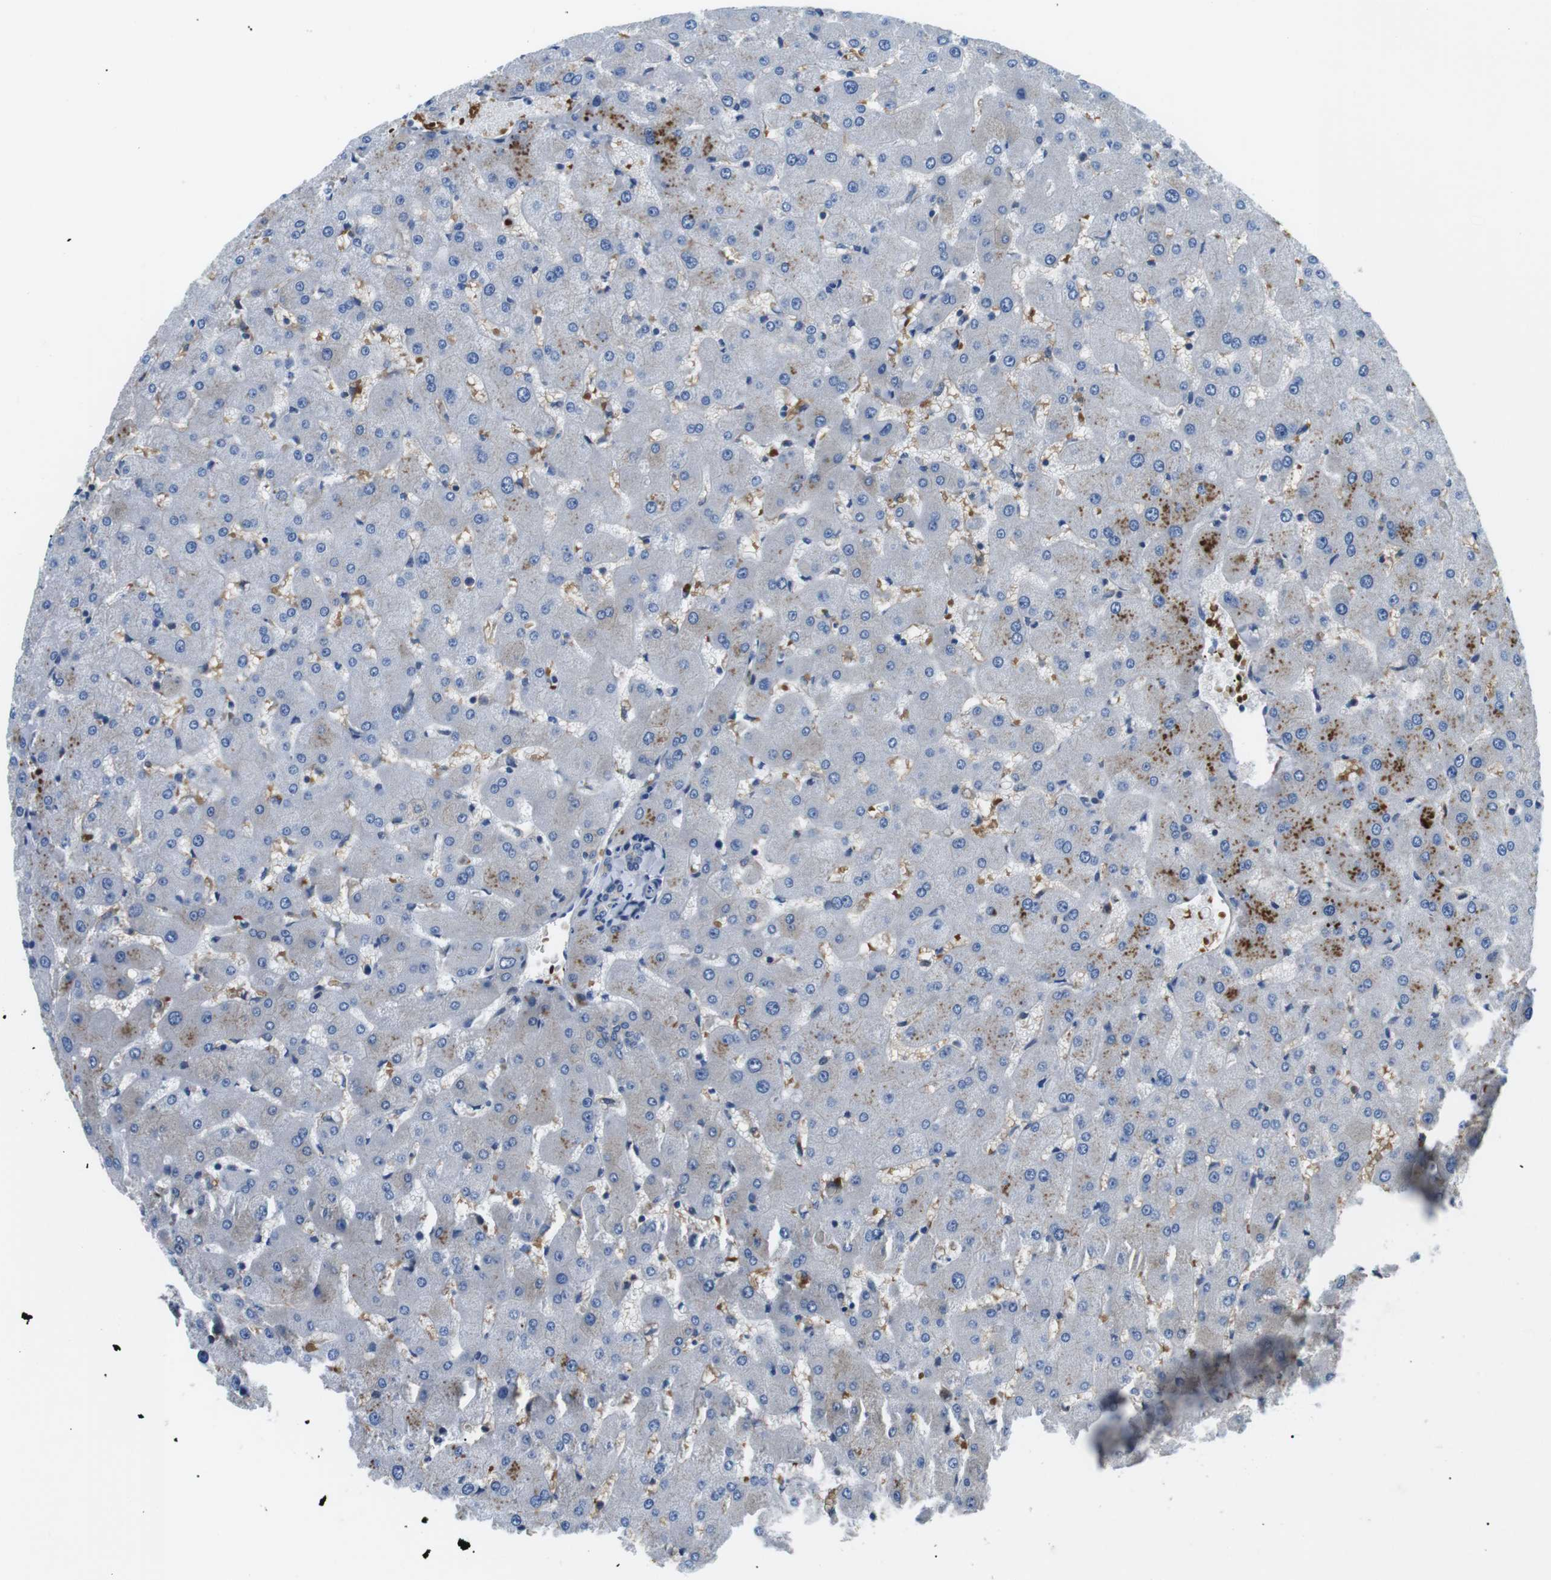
{"staining": {"intensity": "negative", "quantity": "none", "location": "none"}, "tissue": "liver", "cell_type": "Cholangiocytes", "image_type": "normal", "snomed": [{"axis": "morphology", "description": "Normal tissue, NOS"}, {"axis": "topography", "description": "Liver"}], "caption": "This is an immunohistochemistry micrograph of unremarkable human liver. There is no expression in cholangiocytes.", "gene": "WSCD1", "patient": {"sex": "female", "age": 63}}